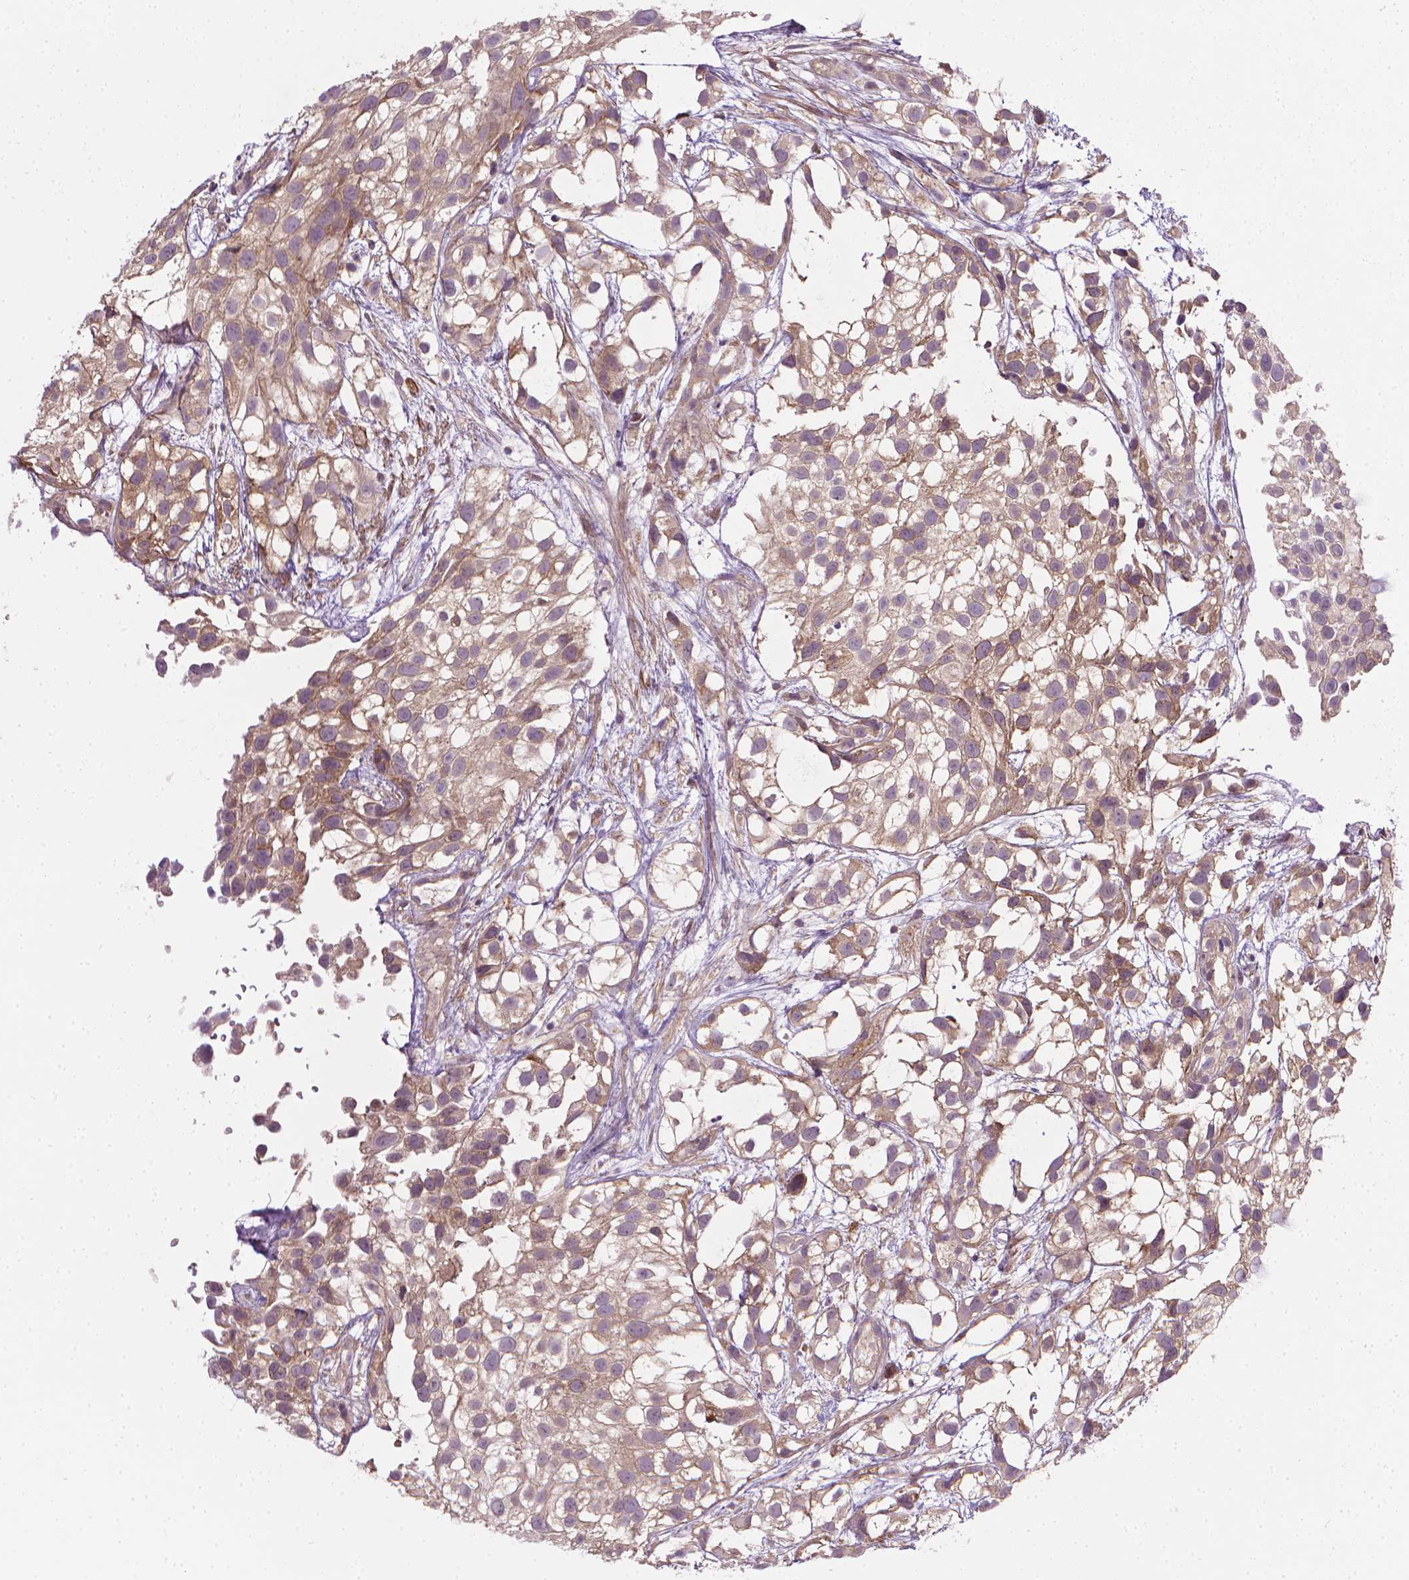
{"staining": {"intensity": "moderate", "quantity": ">75%", "location": "cytoplasmic/membranous"}, "tissue": "urothelial cancer", "cell_type": "Tumor cells", "image_type": "cancer", "snomed": [{"axis": "morphology", "description": "Urothelial carcinoma, High grade"}, {"axis": "topography", "description": "Urinary bladder"}], "caption": "The immunohistochemical stain labels moderate cytoplasmic/membranous expression in tumor cells of urothelial cancer tissue. Using DAB (brown) and hematoxylin (blue) stains, captured at high magnification using brightfield microscopy.", "gene": "PRAG1", "patient": {"sex": "male", "age": 56}}